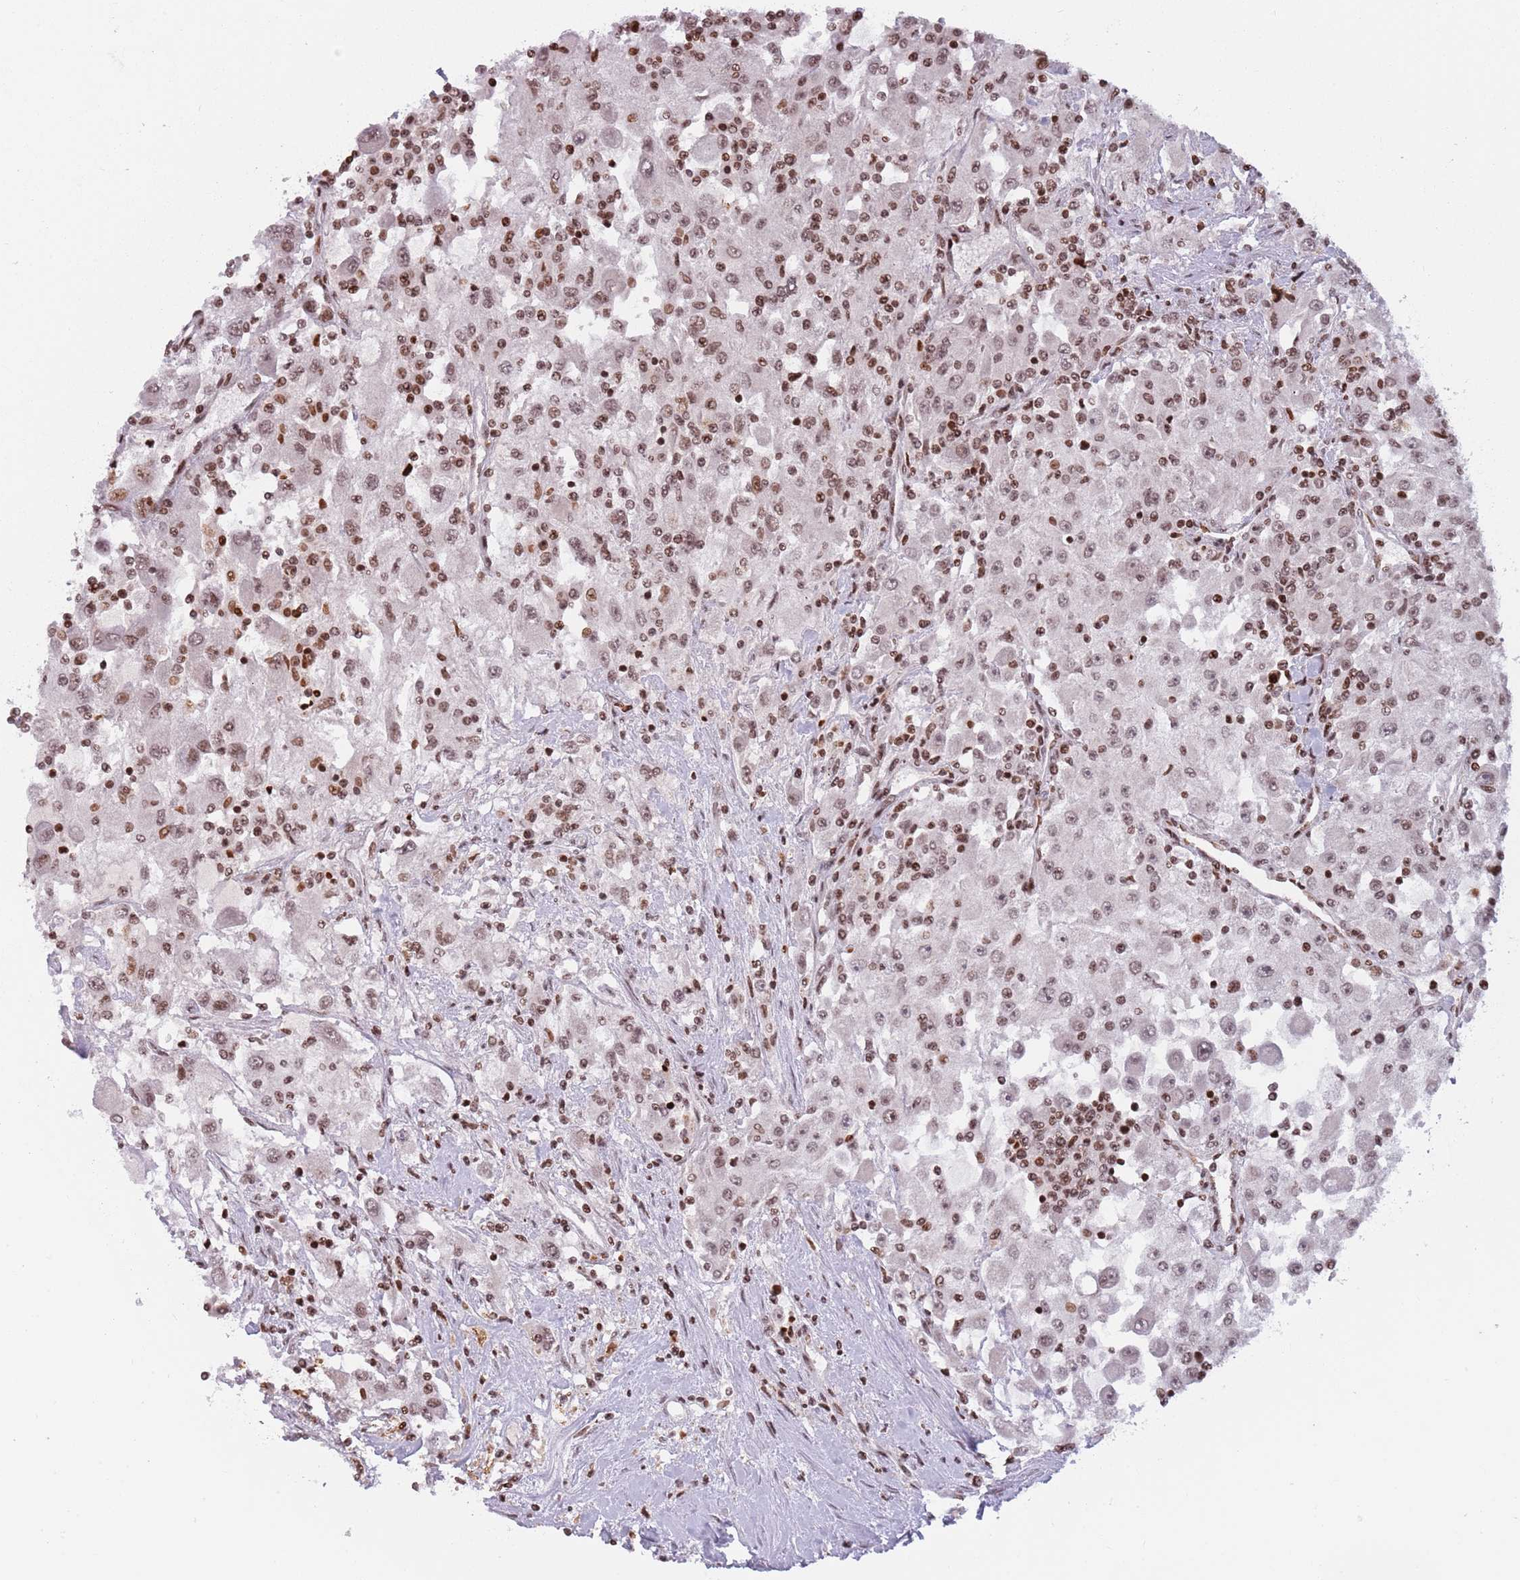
{"staining": {"intensity": "moderate", "quantity": ">75%", "location": "nuclear"}, "tissue": "renal cancer", "cell_type": "Tumor cells", "image_type": "cancer", "snomed": [{"axis": "morphology", "description": "Adenocarcinoma, NOS"}, {"axis": "topography", "description": "Kidney"}], "caption": "This histopathology image demonstrates immunohistochemistry staining of human adenocarcinoma (renal), with medium moderate nuclear staining in about >75% of tumor cells.", "gene": "SH3RF3", "patient": {"sex": "female", "age": 67}}